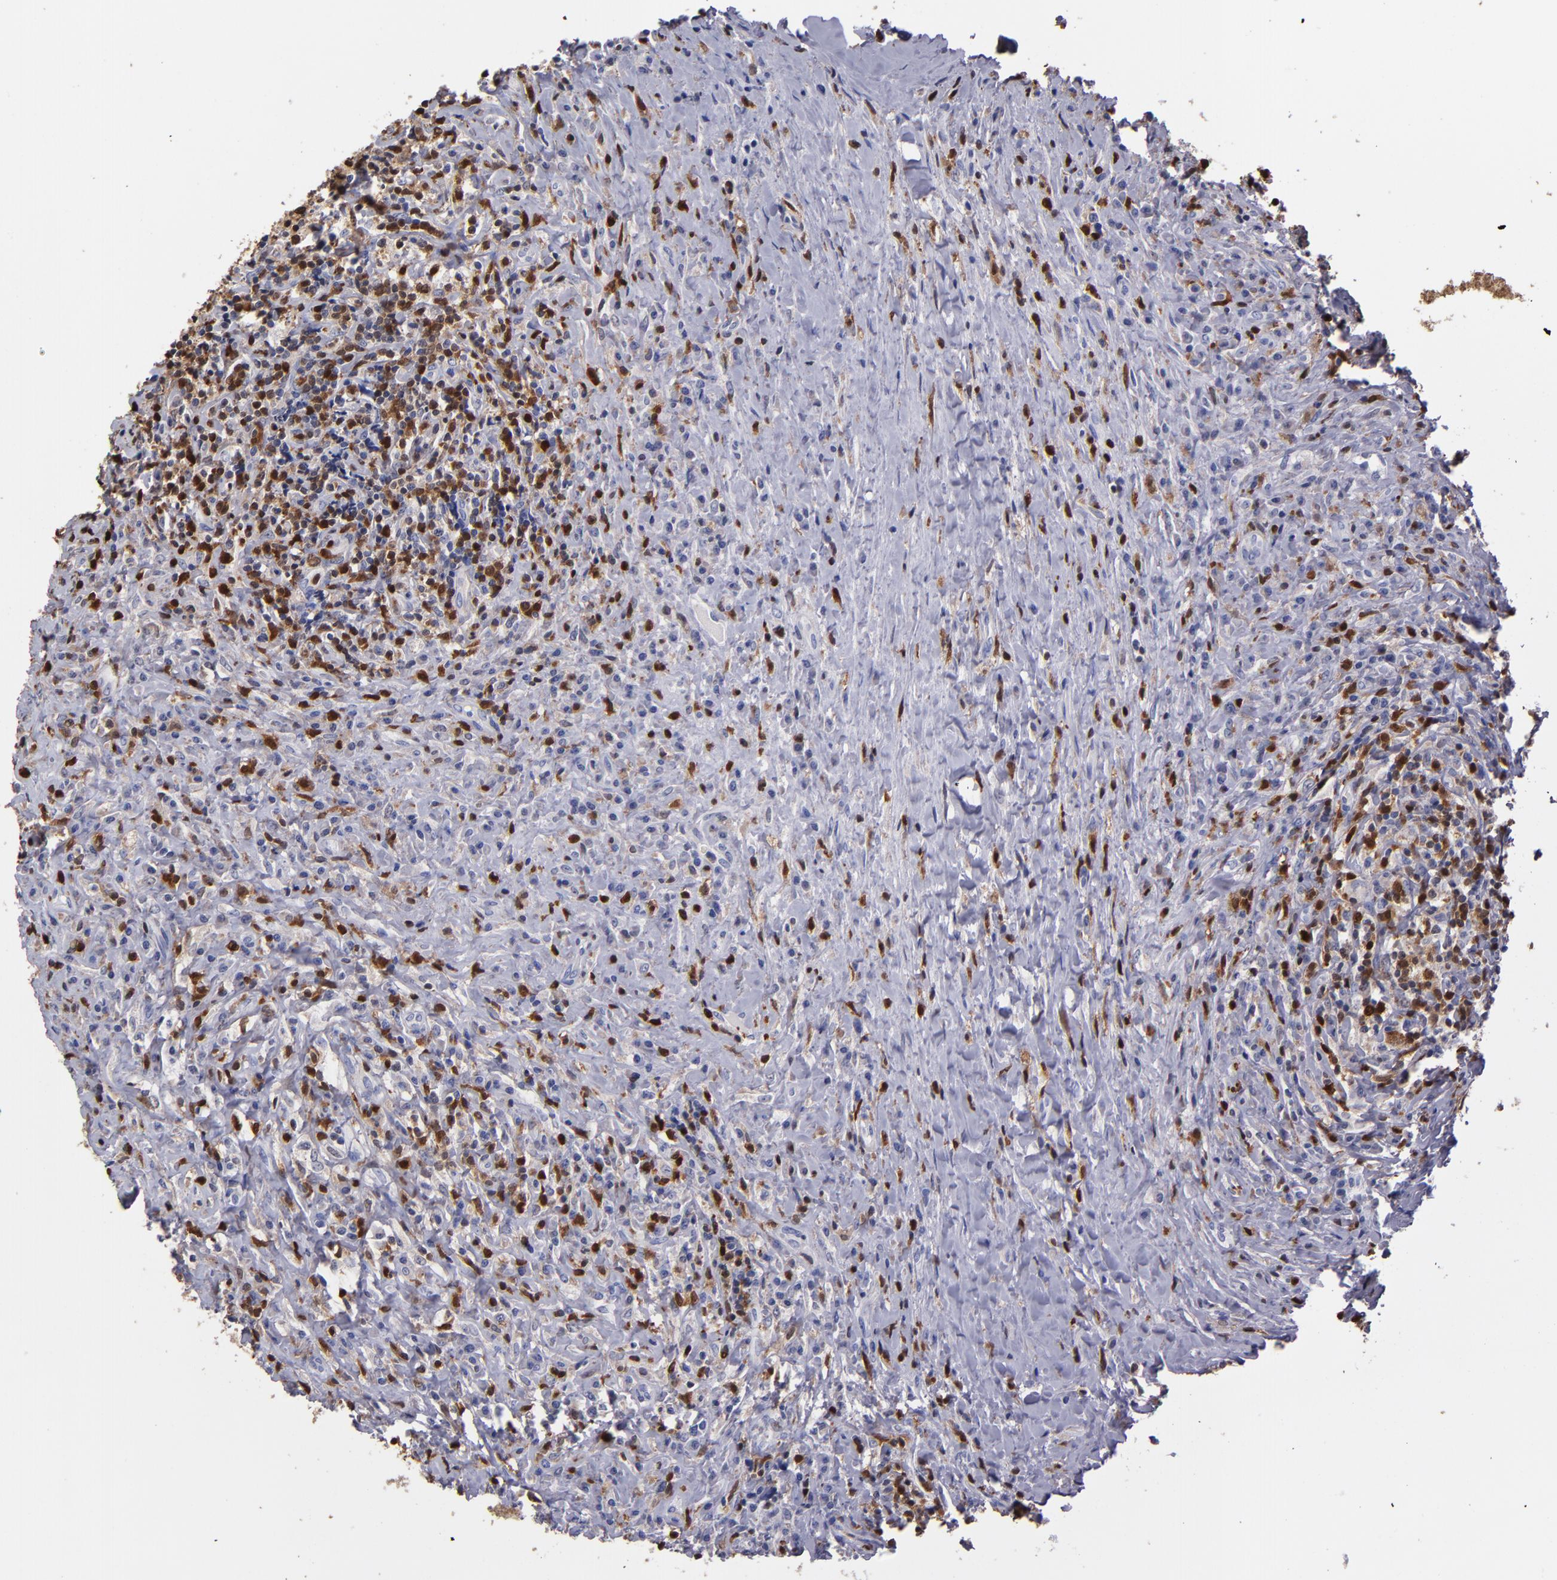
{"staining": {"intensity": "moderate", "quantity": "25%-75%", "location": "cytoplasmic/membranous,nuclear"}, "tissue": "lymphoma", "cell_type": "Tumor cells", "image_type": "cancer", "snomed": [{"axis": "morphology", "description": "Hodgkin's disease, NOS"}, {"axis": "topography", "description": "Lymph node"}], "caption": "IHC image of Hodgkin's disease stained for a protein (brown), which demonstrates medium levels of moderate cytoplasmic/membranous and nuclear staining in about 25%-75% of tumor cells.", "gene": "S100A4", "patient": {"sex": "female", "age": 25}}